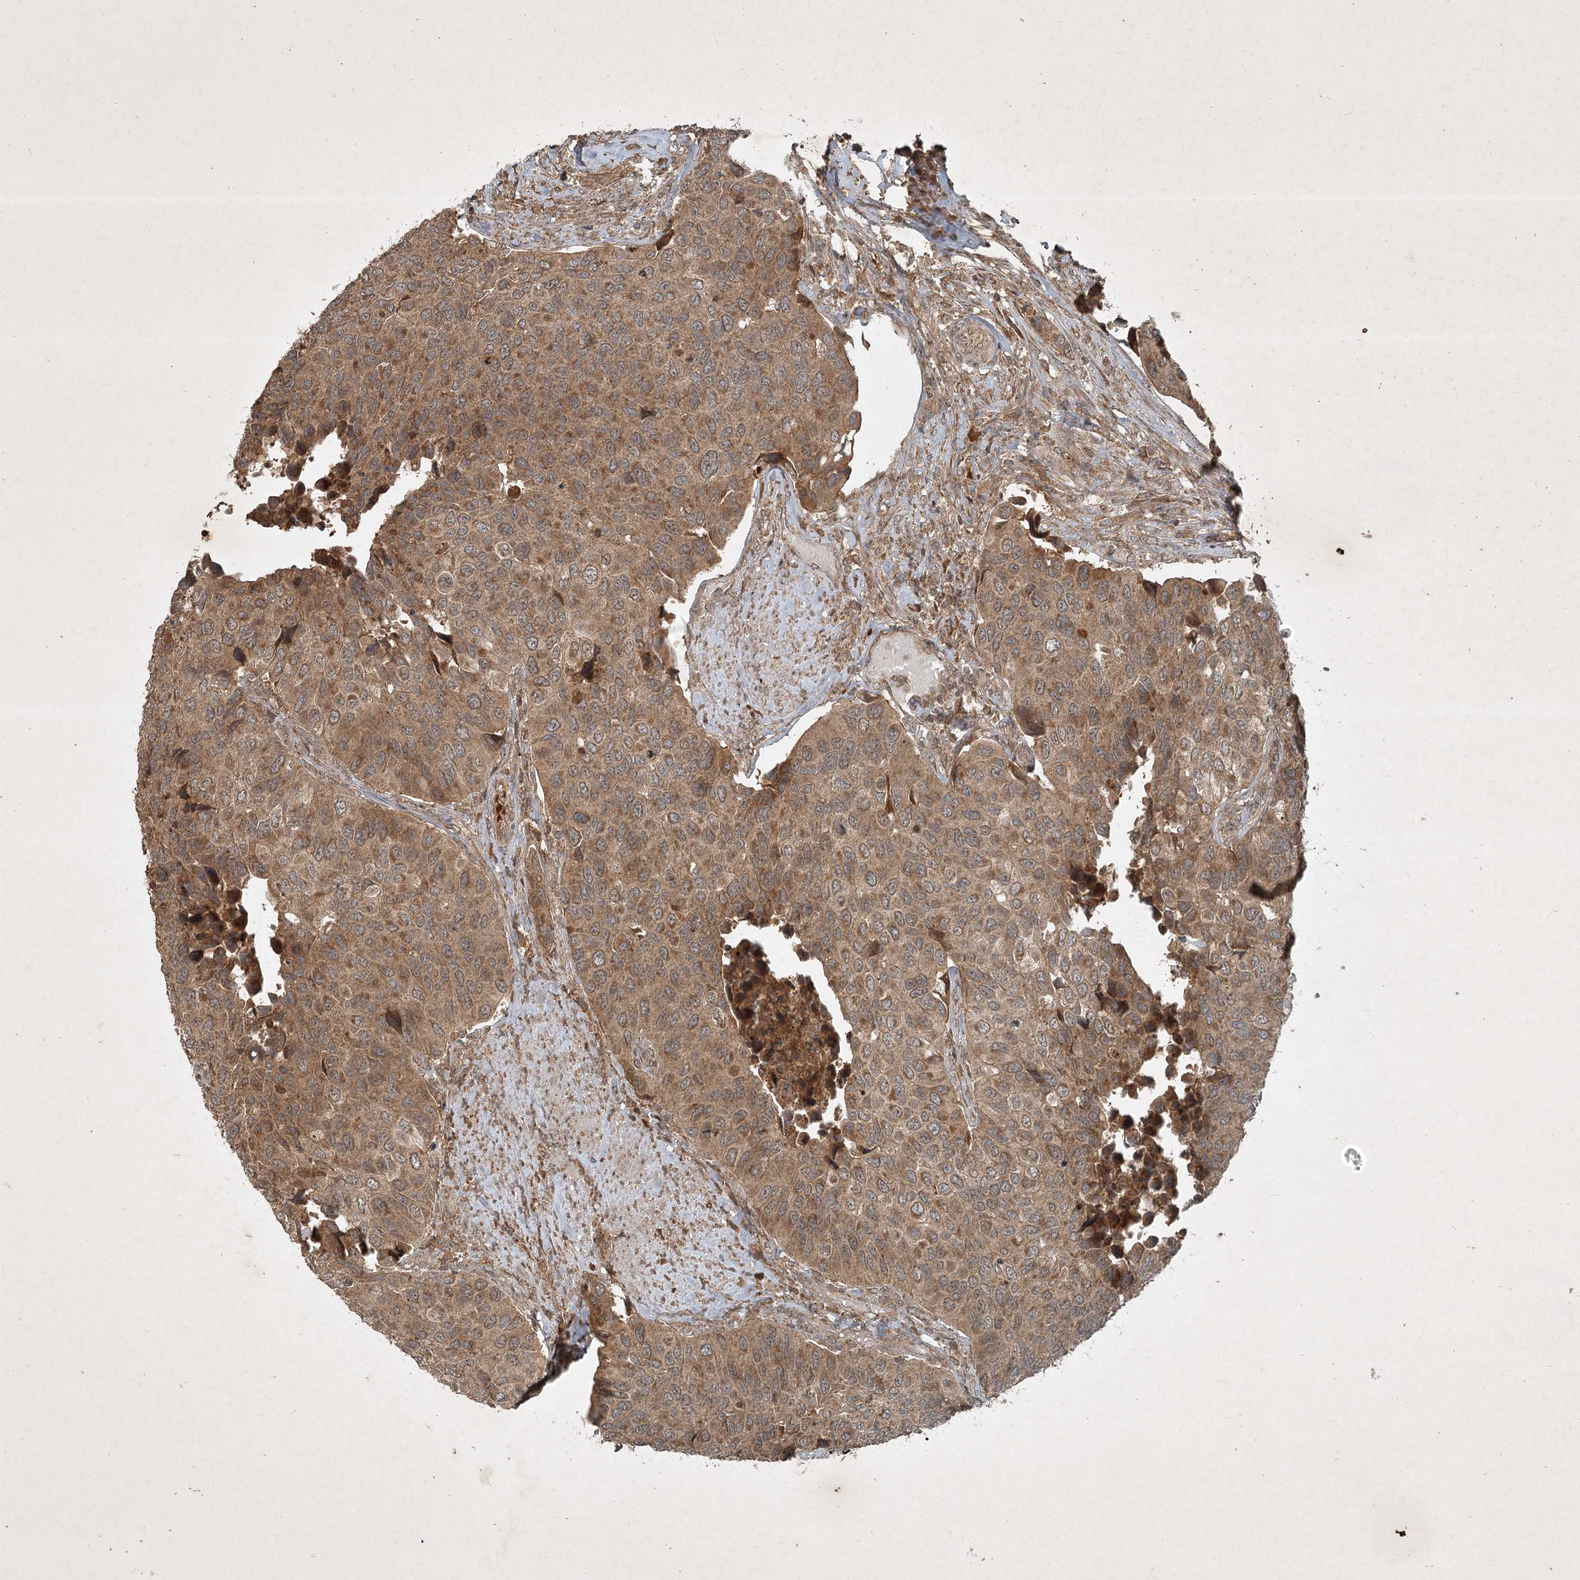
{"staining": {"intensity": "moderate", "quantity": ">75%", "location": "cytoplasmic/membranous"}, "tissue": "urothelial cancer", "cell_type": "Tumor cells", "image_type": "cancer", "snomed": [{"axis": "morphology", "description": "Urothelial carcinoma, High grade"}, {"axis": "topography", "description": "Urinary bladder"}], "caption": "This image demonstrates immunohistochemistry (IHC) staining of human high-grade urothelial carcinoma, with medium moderate cytoplasmic/membranous expression in approximately >75% of tumor cells.", "gene": "UNC93A", "patient": {"sex": "male", "age": 74}}